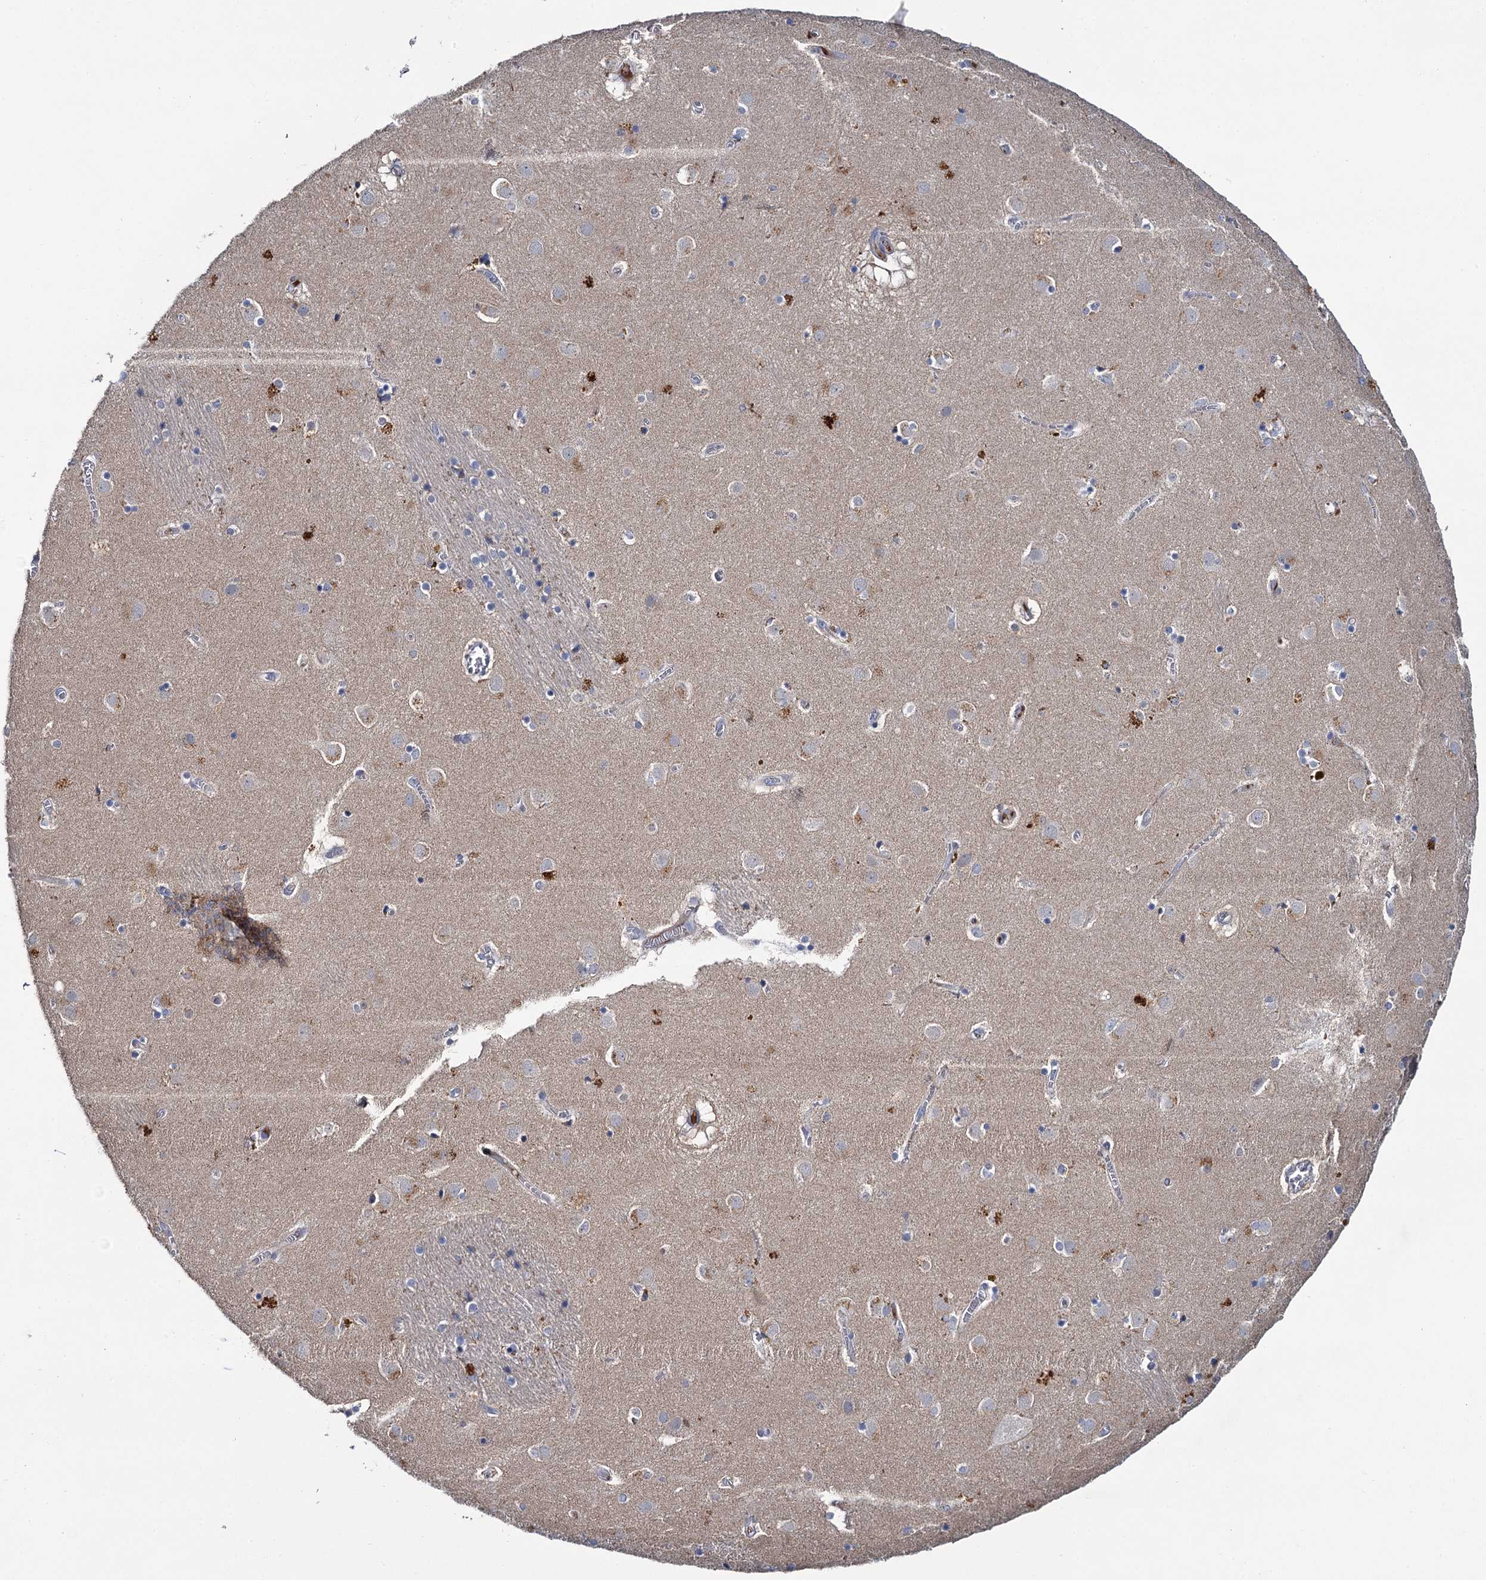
{"staining": {"intensity": "moderate", "quantity": "<25%", "location": "cytoplasmic/membranous"}, "tissue": "caudate", "cell_type": "Glial cells", "image_type": "normal", "snomed": [{"axis": "morphology", "description": "Normal tissue, NOS"}, {"axis": "topography", "description": "Lateral ventricle wall"}], "caption": "High-power microscopy captured an immunohistochemistry (IHC) photomicrograph of benign caudate, revealing moderate cytoplasmic/membranous staining in about <25% of glial cells.", "gene": "FGFR2", "patient": {"sex": "male", "age": 70}}